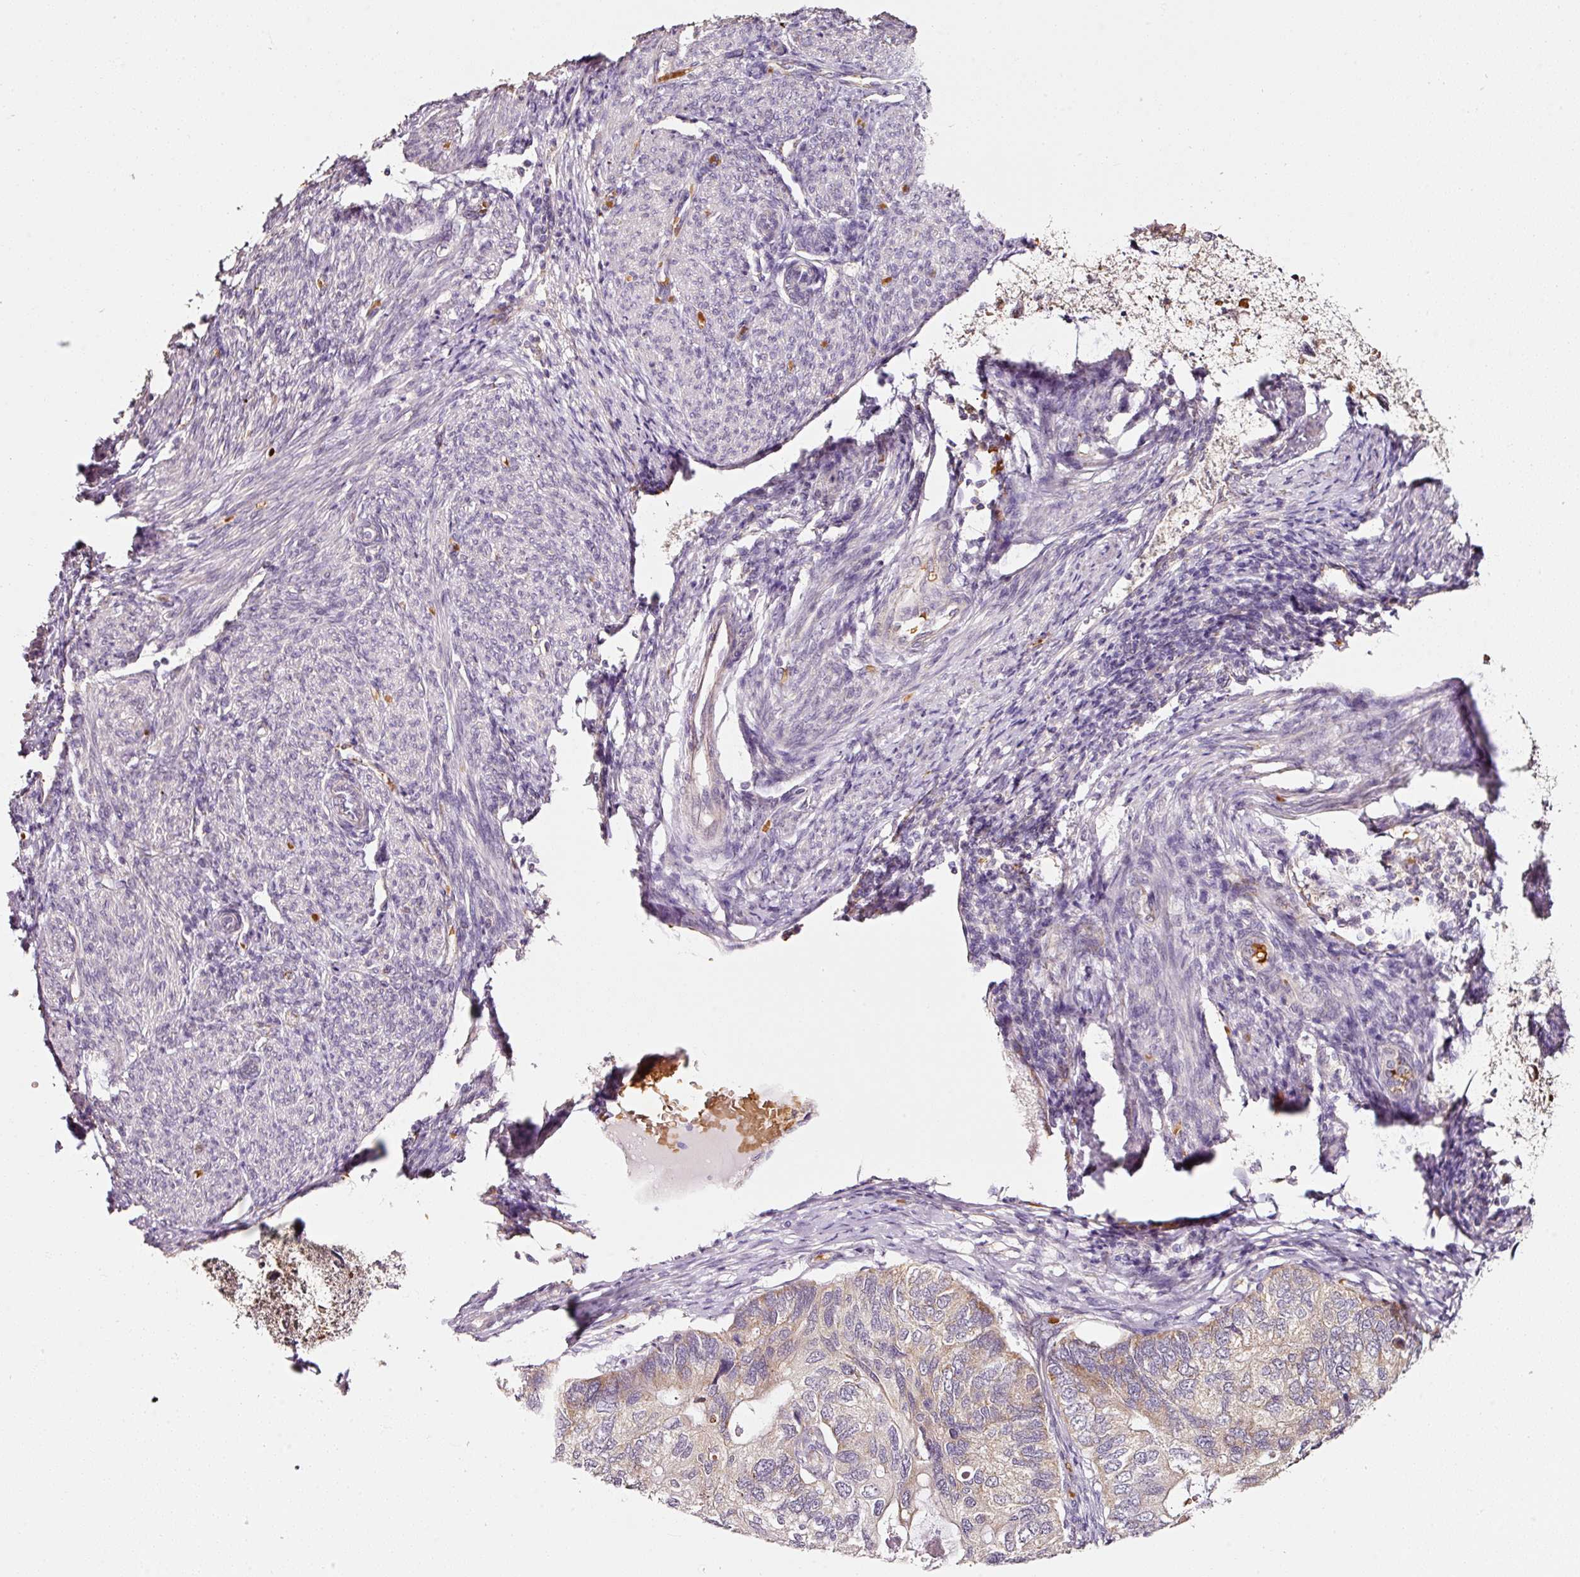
{"staining": {"intensity": "negative", "quantity": "none", "location": "none"}, "tissue": "endometrial cancer", "cell_type": "Tumor cells", "image_type": "cancer", "snomed": [{"axis": "morphology", "description": "Carcinoma, NOS"}, {"axis": "topography", "description": "Uterus"}], "caption": "The immunohistochemistry (IHC) micrograph has no significant expression in tumor cells of endometrial cancer (carcinoma) tissue.", "gene": "ZNF460", "patient": {"sex": "female", "age": 76}}